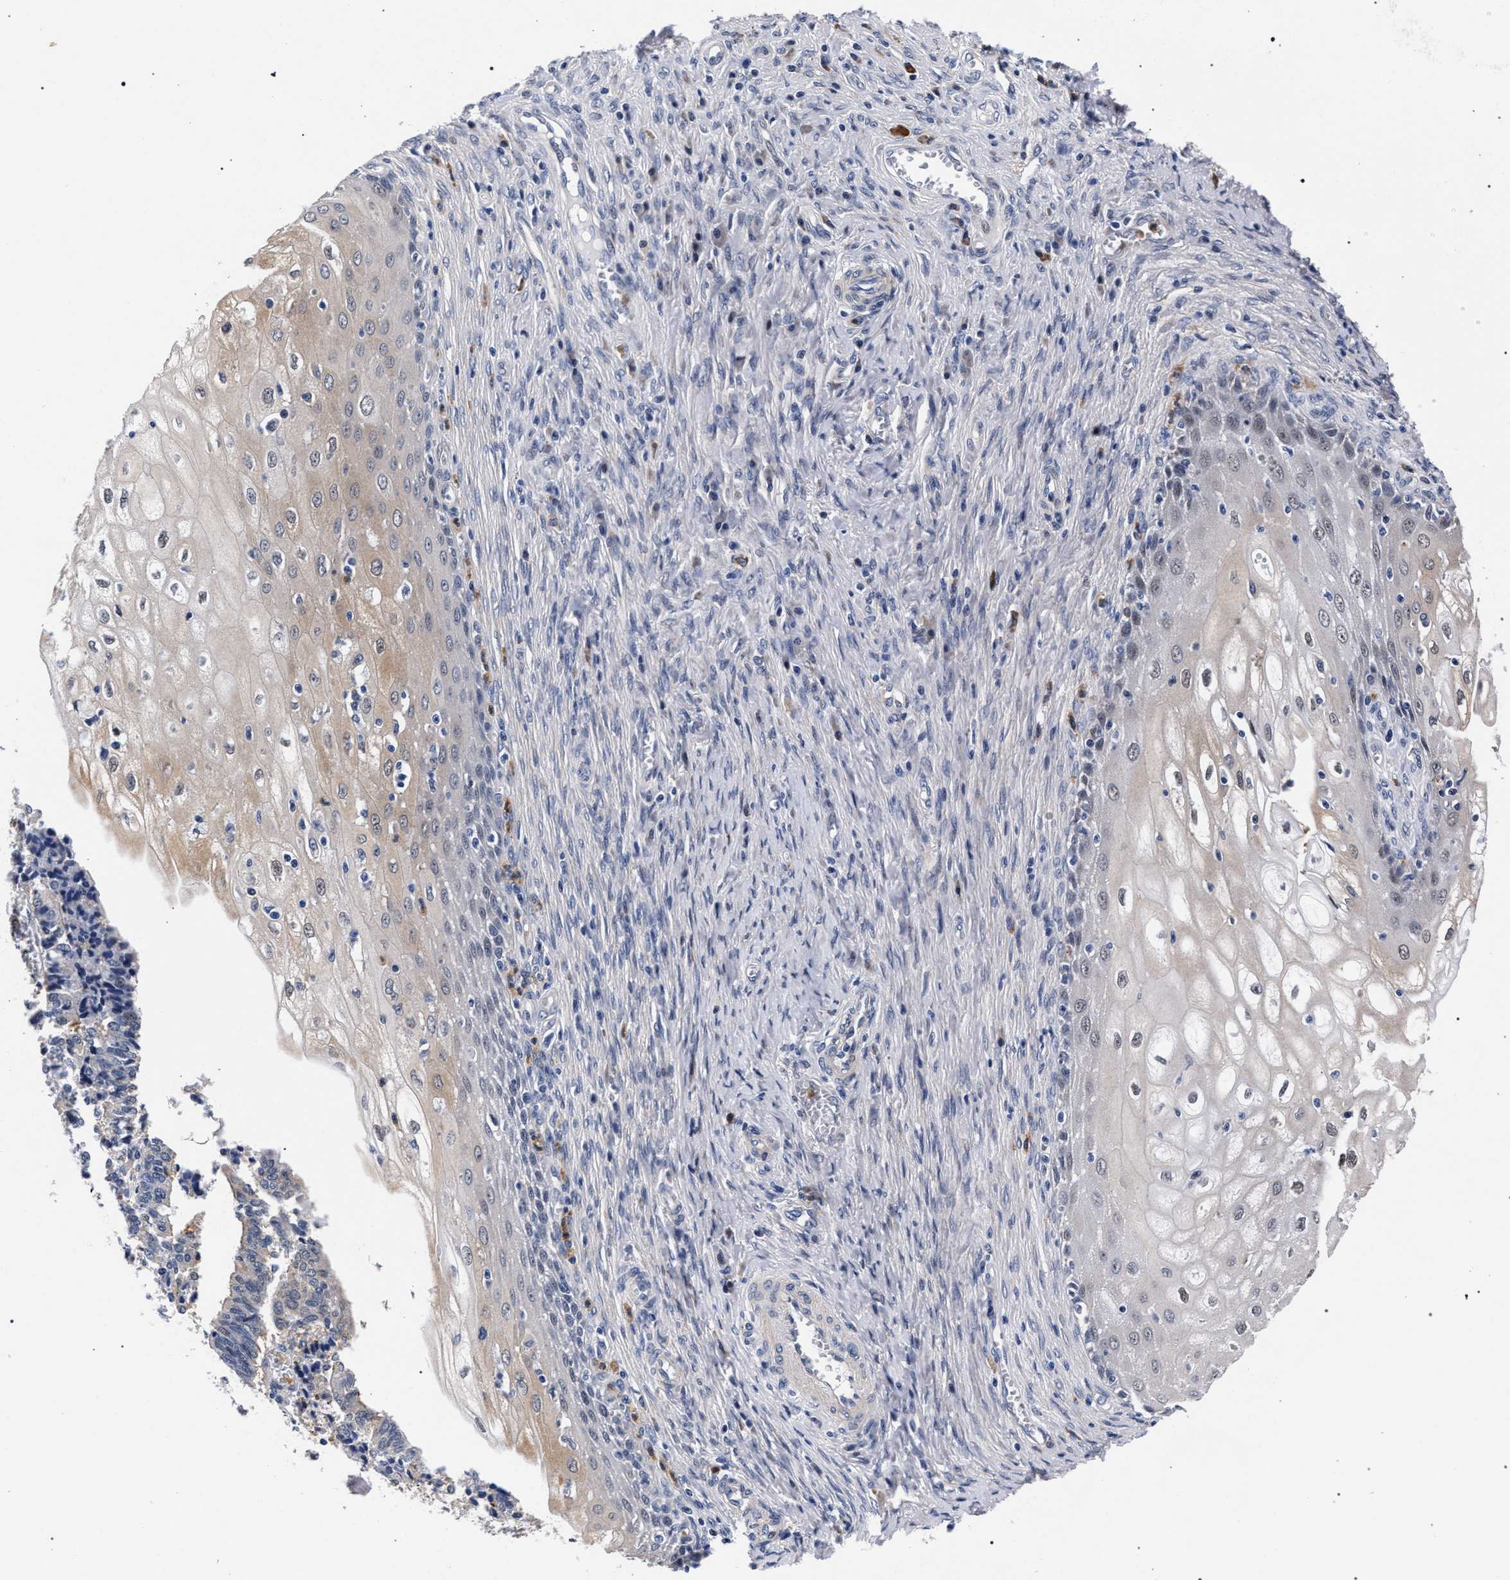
{"staining": {"intensity": "weak", "quantity": "<25%", "location": "cytoplasmic/membranous,nuclear"}, "tissue": "cervical cancer", "cell_type": "Tumor cells", "image_type": "cancer", "snomed": [{"axis": "morphology", "description": "Adenocarcinoma, NOS"}, {"axis": "topography", "description": "Cervix"}], "caption": "High power microscopy histopathology image of an immunohistochemistry photomicrograph of cervical cancer, revealing no significant positivity in tumor cells.", "gene": "ZNF462", "patient": {"sex": "female", "age": 44}}